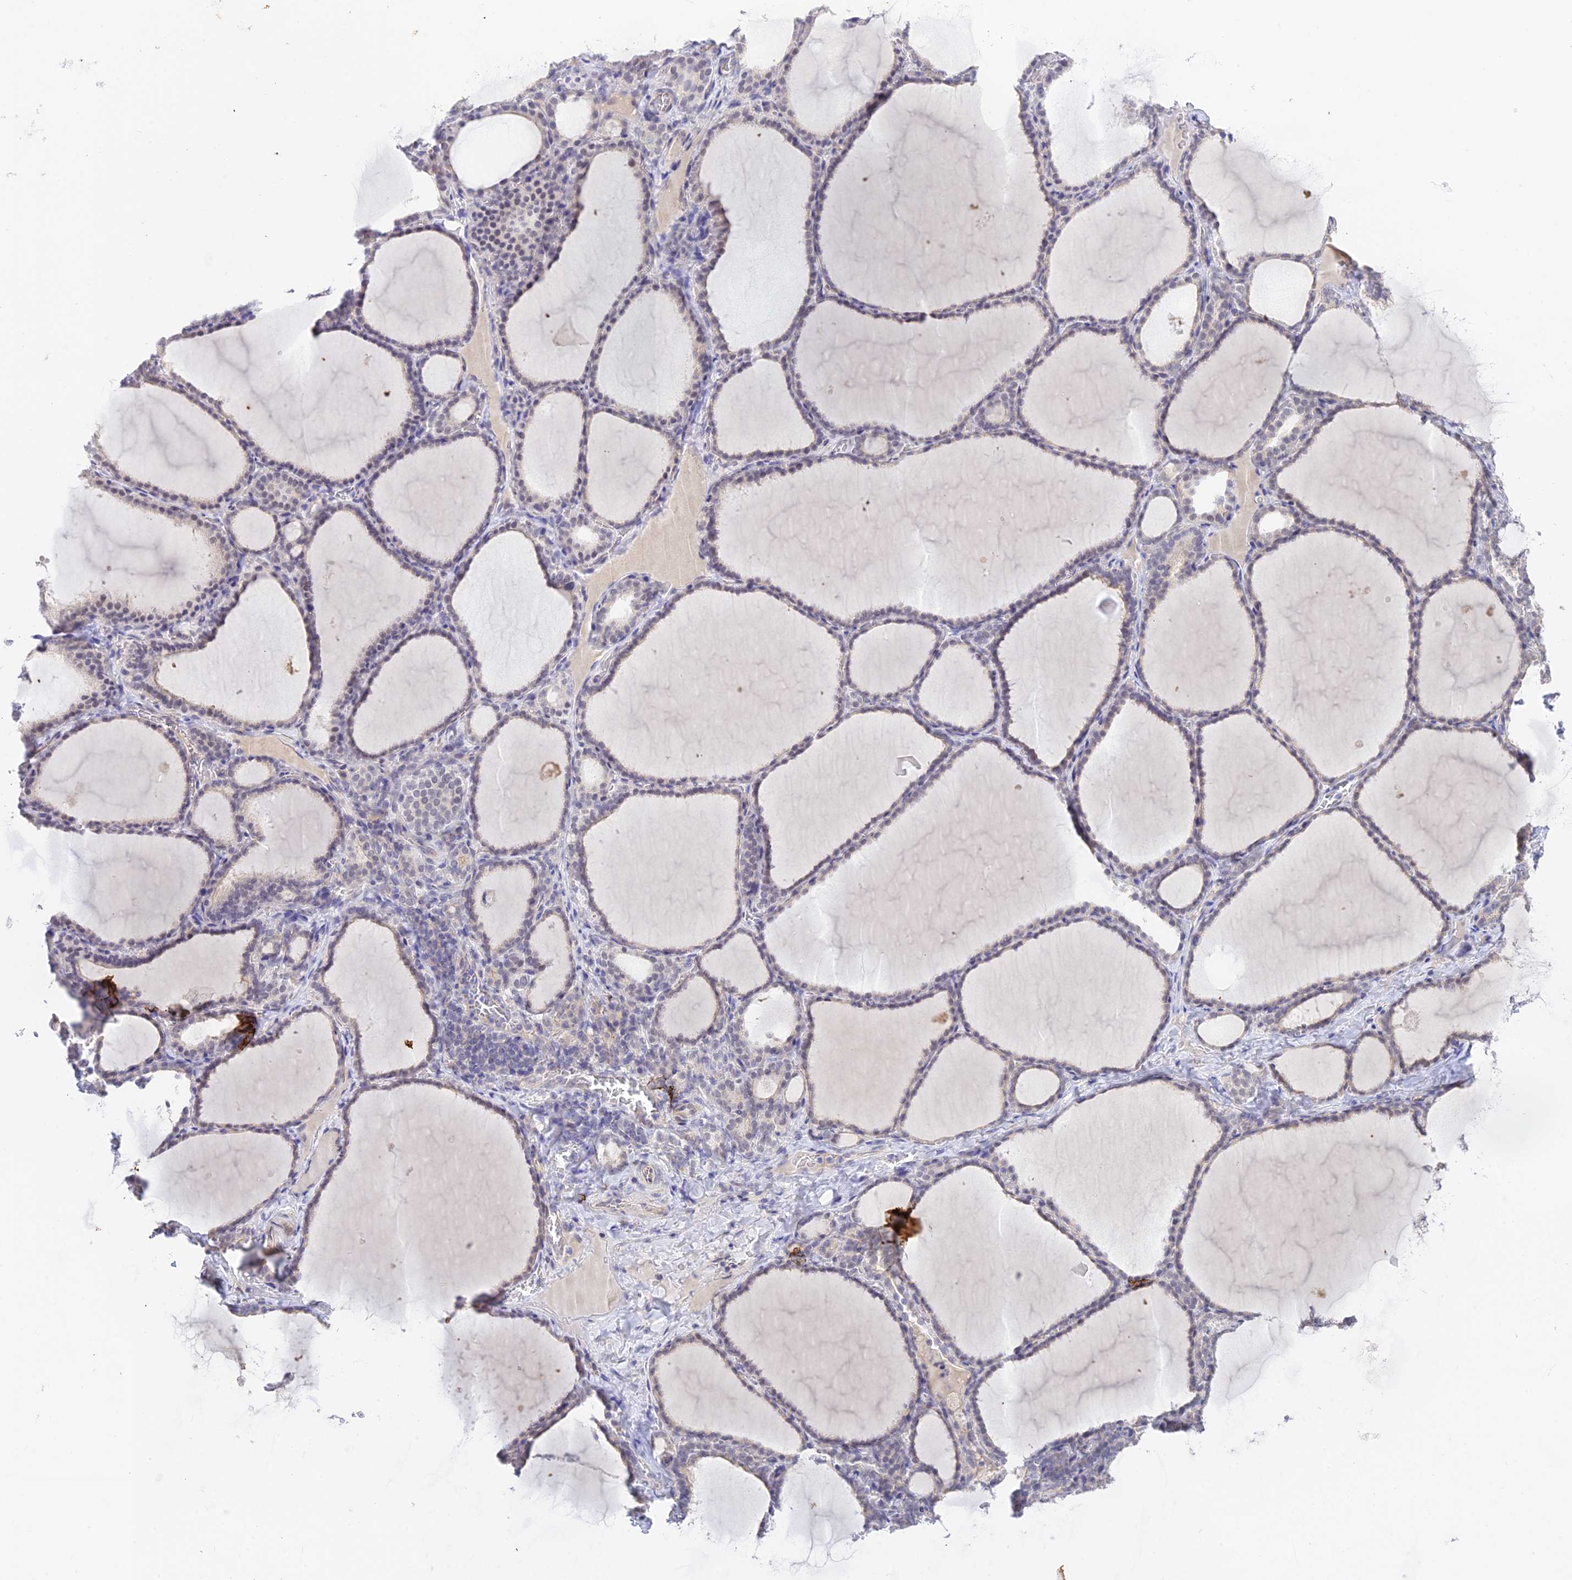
{"staining": {"intensity": "negative", "quantity": "none", "location": "none"}, "tissue": "thyroid gland", "cell_type": "Glandular cells", "image_type": "normal", "snomed": [{"axis": "morphology", "description": "Normal tissue, NOS"}, {"axis": "topography", "description": "Thyroid gland"}], "caption": "Immunohistochemistry (IHC) micrograph of benign thyroid gland: human thyroid gland stained with DAB (3,3'-diaminobenzidine) displays no significant protein expression in glandular cells.", "gene": "CAMSAP3", "patient": {"sex": "female", "age": 39}}